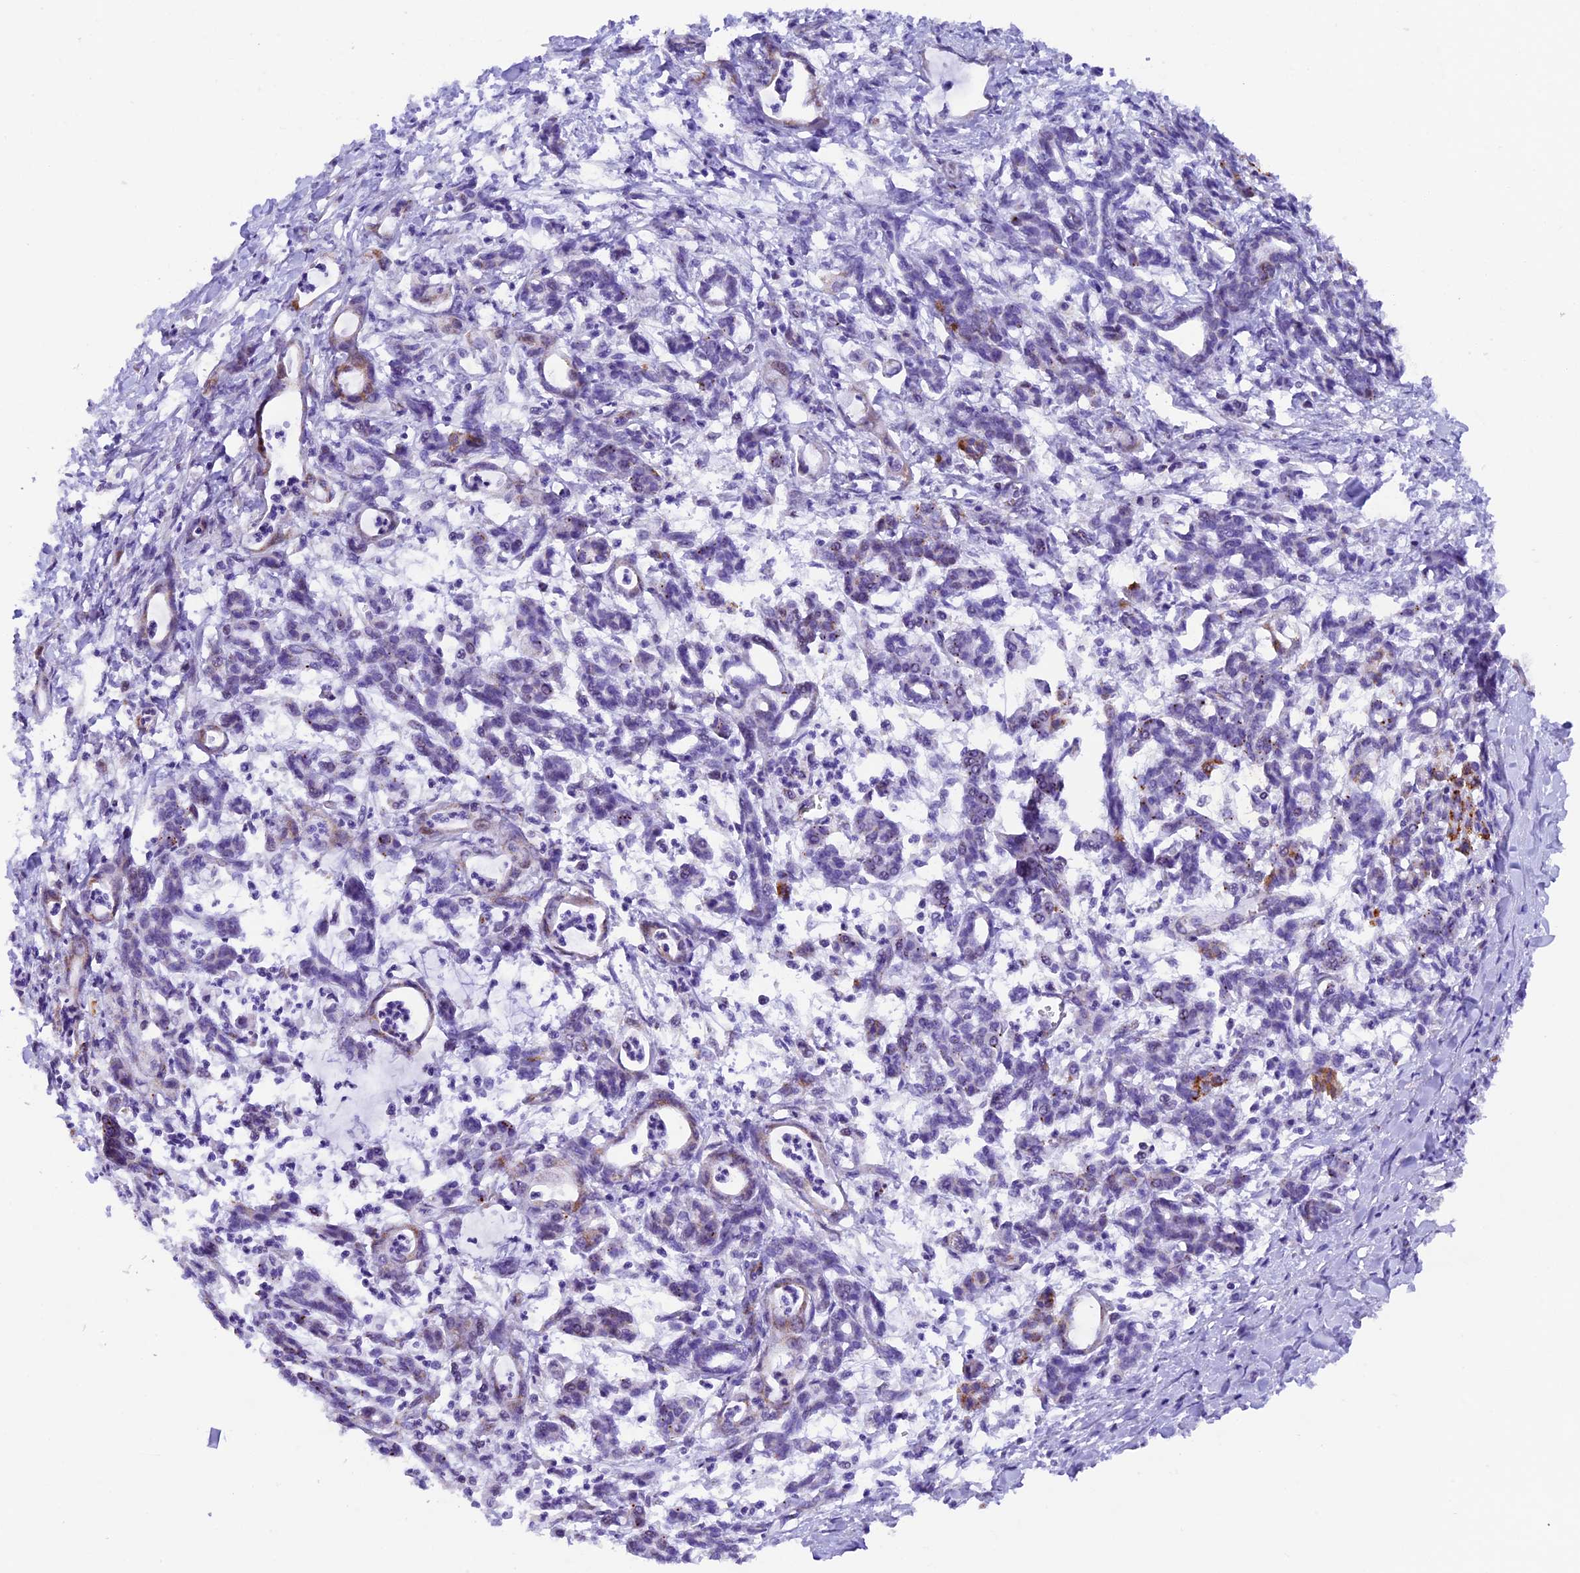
{"staining": {"intensity": "negative", "quantity": "none", "location": "none"}, "tissue": "pancreatic cancer", "cell_type": "Tumor cells", "image_type": "cancer", "snomed": [{"axis": "morphology", "description": "Adenocarcinoma, NOS"}, {"axis": "topography", "description": "Pancreas"}], "caption": "This is a micrograph of immunohistochemistry (IHC) staining of pancreatic adenocarcinoma, which shows no staining in tumor cells.", "gene": "TFAM", "patient": {"sex": "female", "age": 55}}